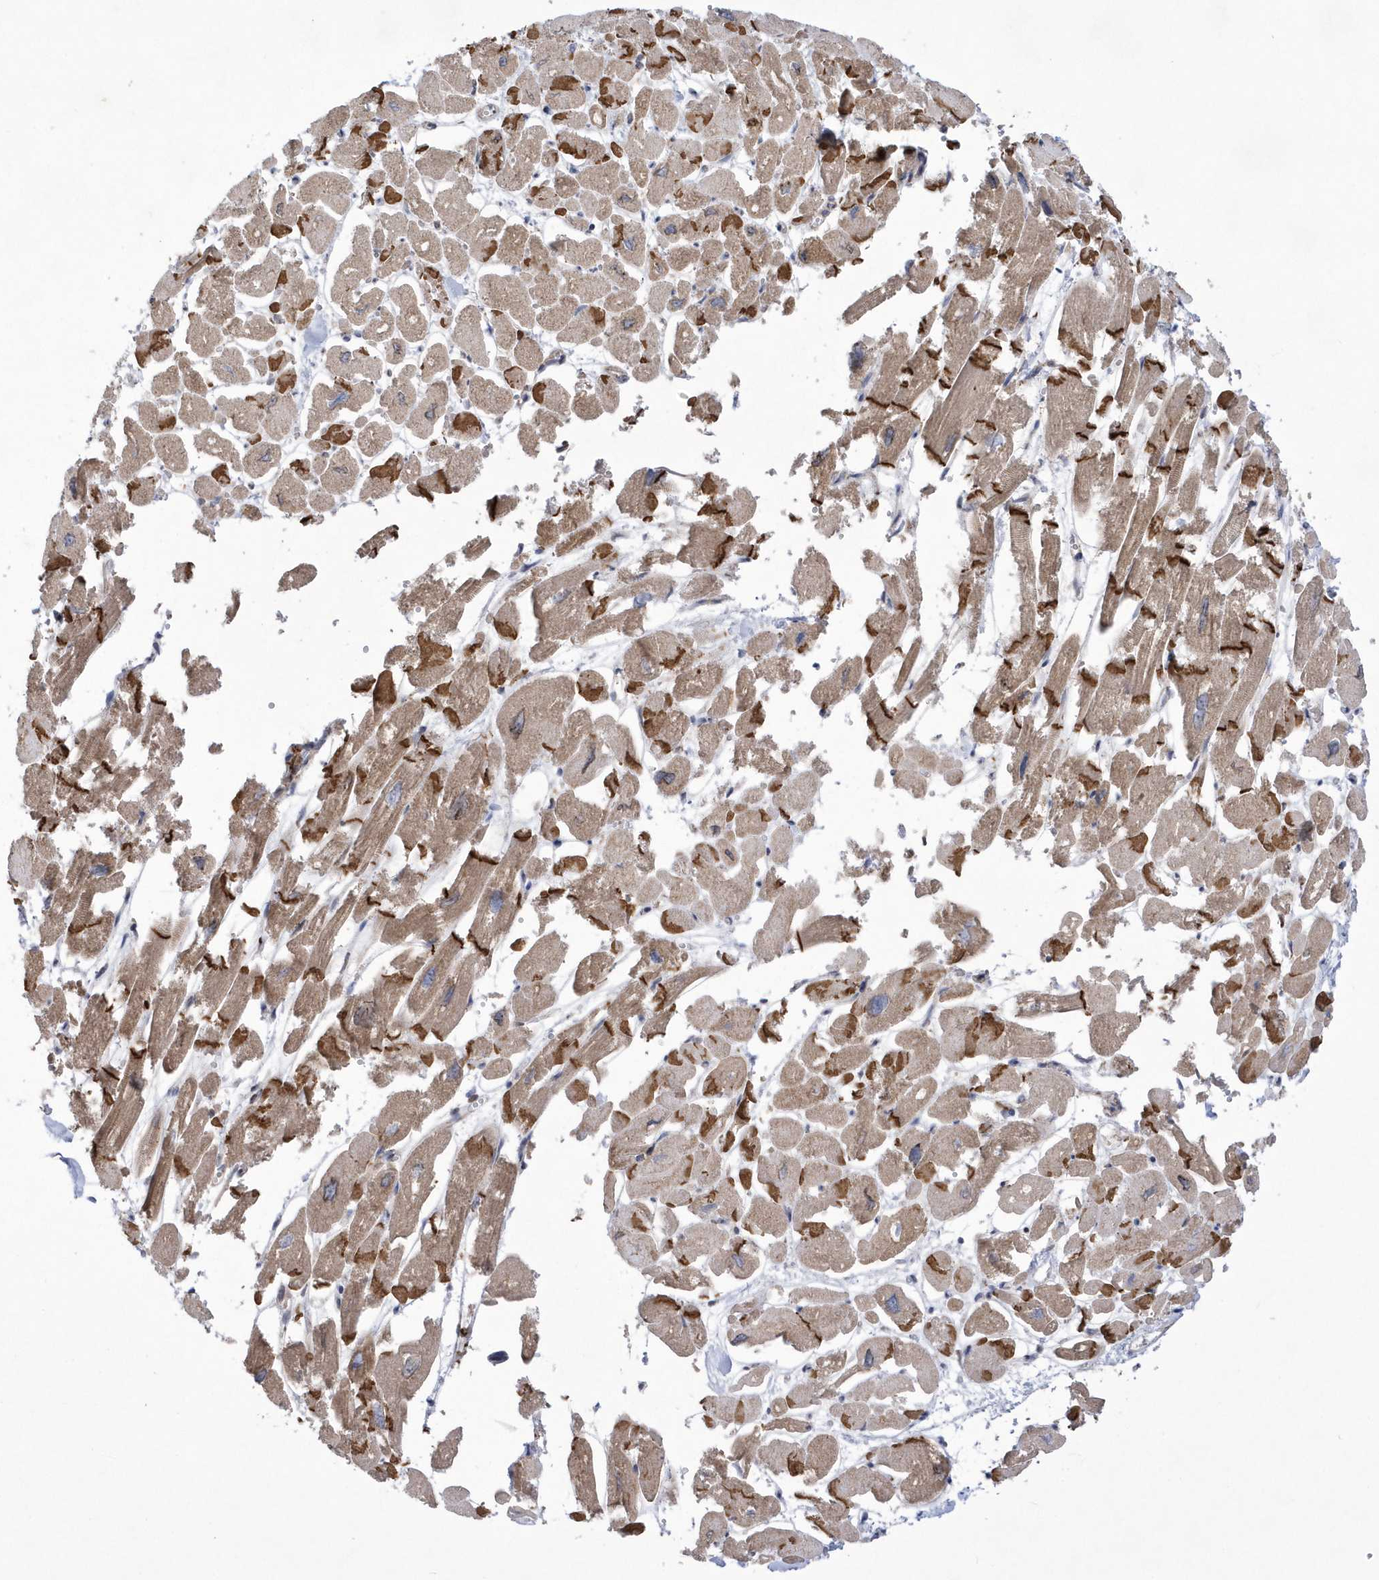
{"staining": {"intensity": "moderate", "quantity": "25%-75%", "location": "cytoplasmic/membranous"}, "tissue": "heart muscle", "cell_type": "Cardiomyocytes", "image_type": "normal", "snomed": [{"axis": "morphology", "description": "Normal tissue, NOS"}, {"axis": "topography", "description": "Heart"}], "caption": "Immunohistochemistry histopathology image of benign heart muscle: heart muscle stained using immunohistochemistry reveals medium levels of moderate protein expression localized specifically in the cytoplasmic/membranous of cardiomyocytes, appearing as a cytoplasmic/membranous brown color.", "gene": "MED31", "patient": {"sex": "male", "age": 54}}